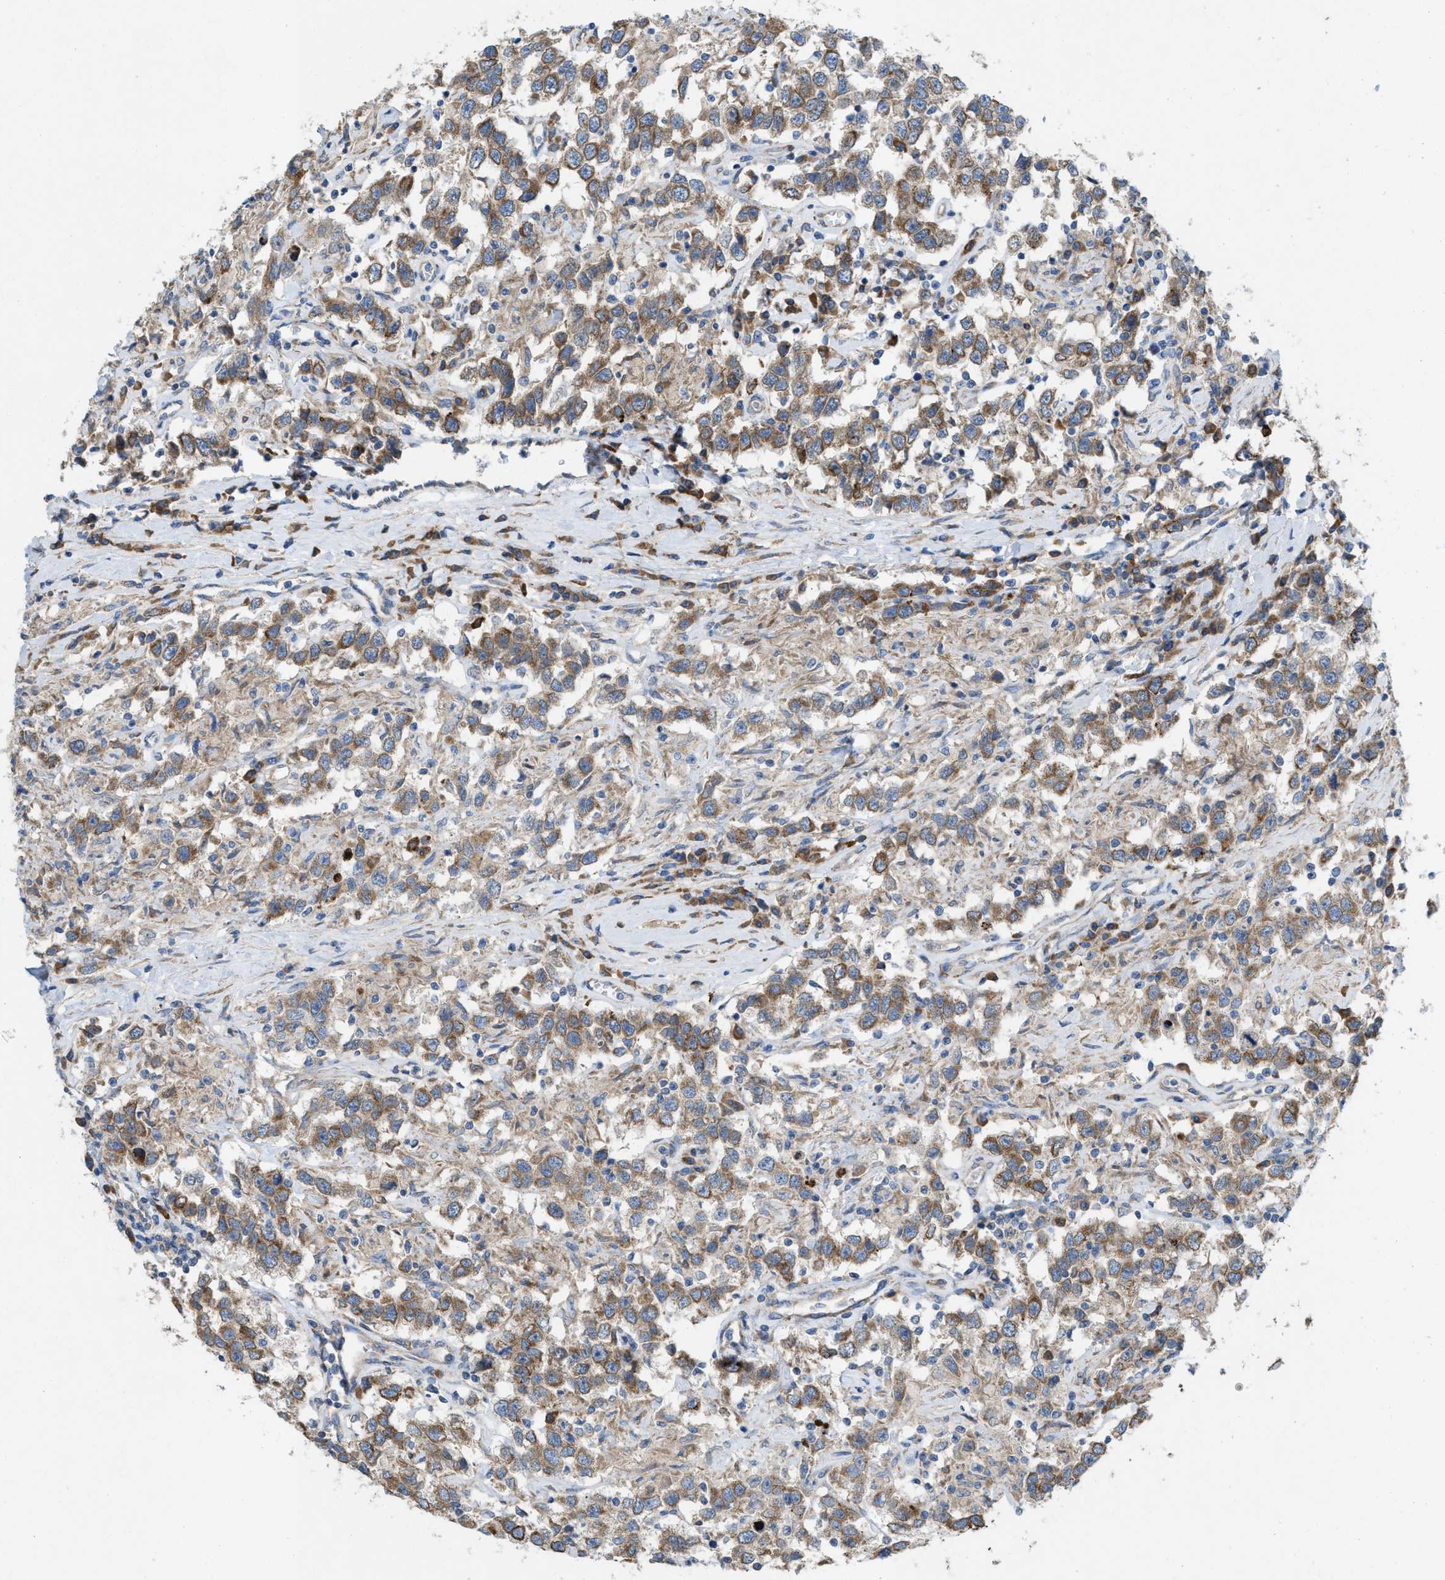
{"staining": {"intensity": "moderate", "quantity": ">75%", "location": "cytoplasmic/membranous"}, "tissue": "testis cancer", "cell_type": "Tumor cells", "image_type": "cancer", "snomed": [{"axis": "morphology", "description": "Seminoma, NOS"}, {"axis": "topography", "description": "Testis"}], "caption": "Testis seminoma stained with a brown dye demonstrates moderate cytoplasmic/membranous positive positivity in about >75% of tumor cells.", "gene": "DYNC2I1", "patient": {"sex": "male", "age": 41}}